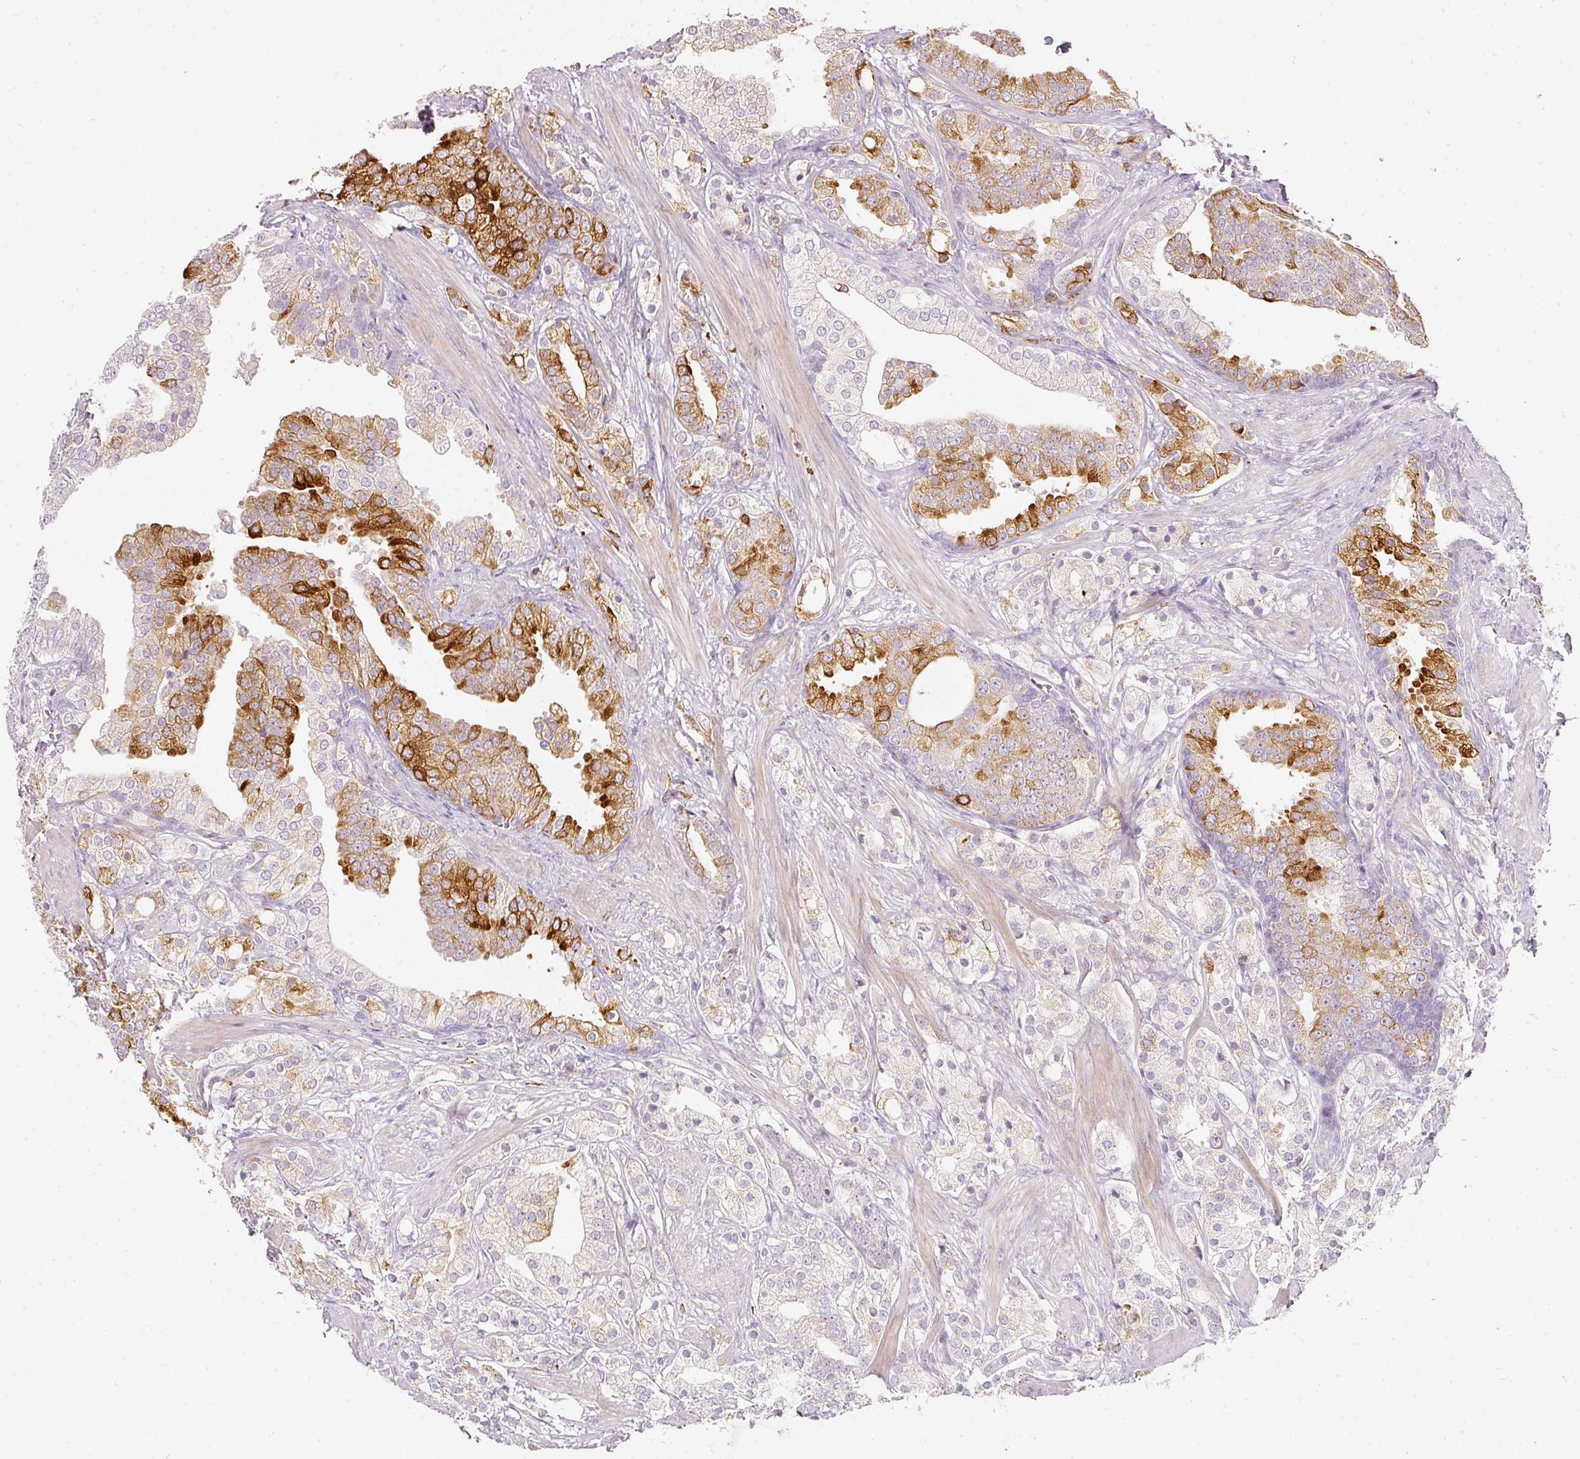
{"staining": {"intensity": "negative", "quantity": "none", "location": "none"}, "tissue": "prostate cancer", "cell_type": "Tumor cells", "image_type": "cancer", "snomed": [{"axis": "morphology", "description": "Adenocarcinoma, High grade"}, {"axis": "topography", "description": "Prostate"}], "caption": "This is an IHC micrograph of human prostate adenocarcinoma (high-grade). There is no positivity in tumor cells.", "gene": "MTHFD2", "patient": {"sex": "male", "age": 50}}